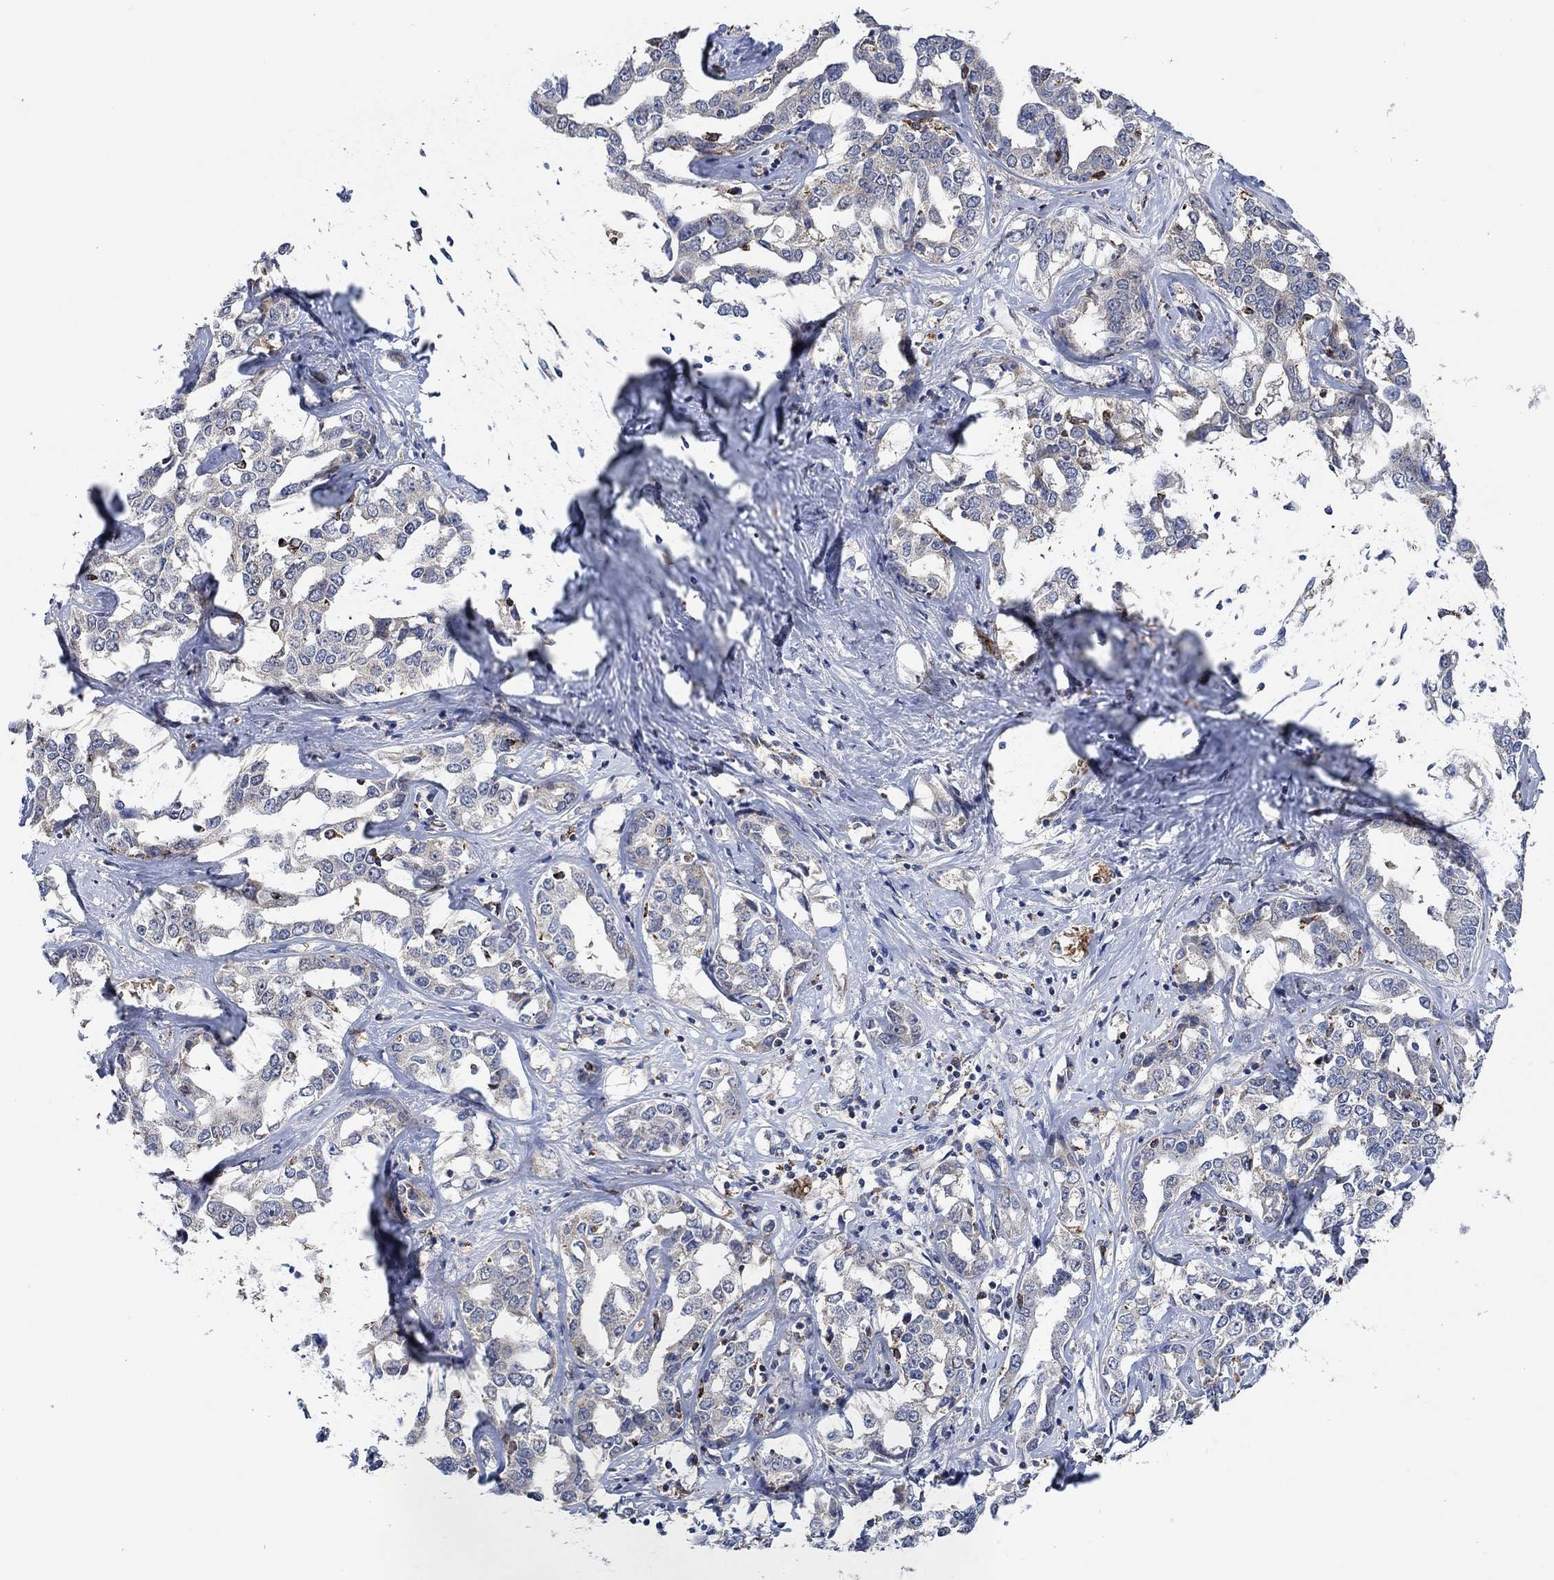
{"staining": {"intensity": "negative", "quantity": "none", "location": "none"}, "tissue": "liver cancer", "cell_type": "Tumor cells", "image_type": "cancer", "snomed": [{"axis": "morphology", "description": "Cholangiocarcinoma"}, {"axis": "topography", "description": "Liver"}], "caption": "Liver cholangiocarcinoma was stained to show a protein in brown. There is no significant staining in tumor cells.", "gene": "MPP1", "patient": {"sex": "male", "age": 59}}